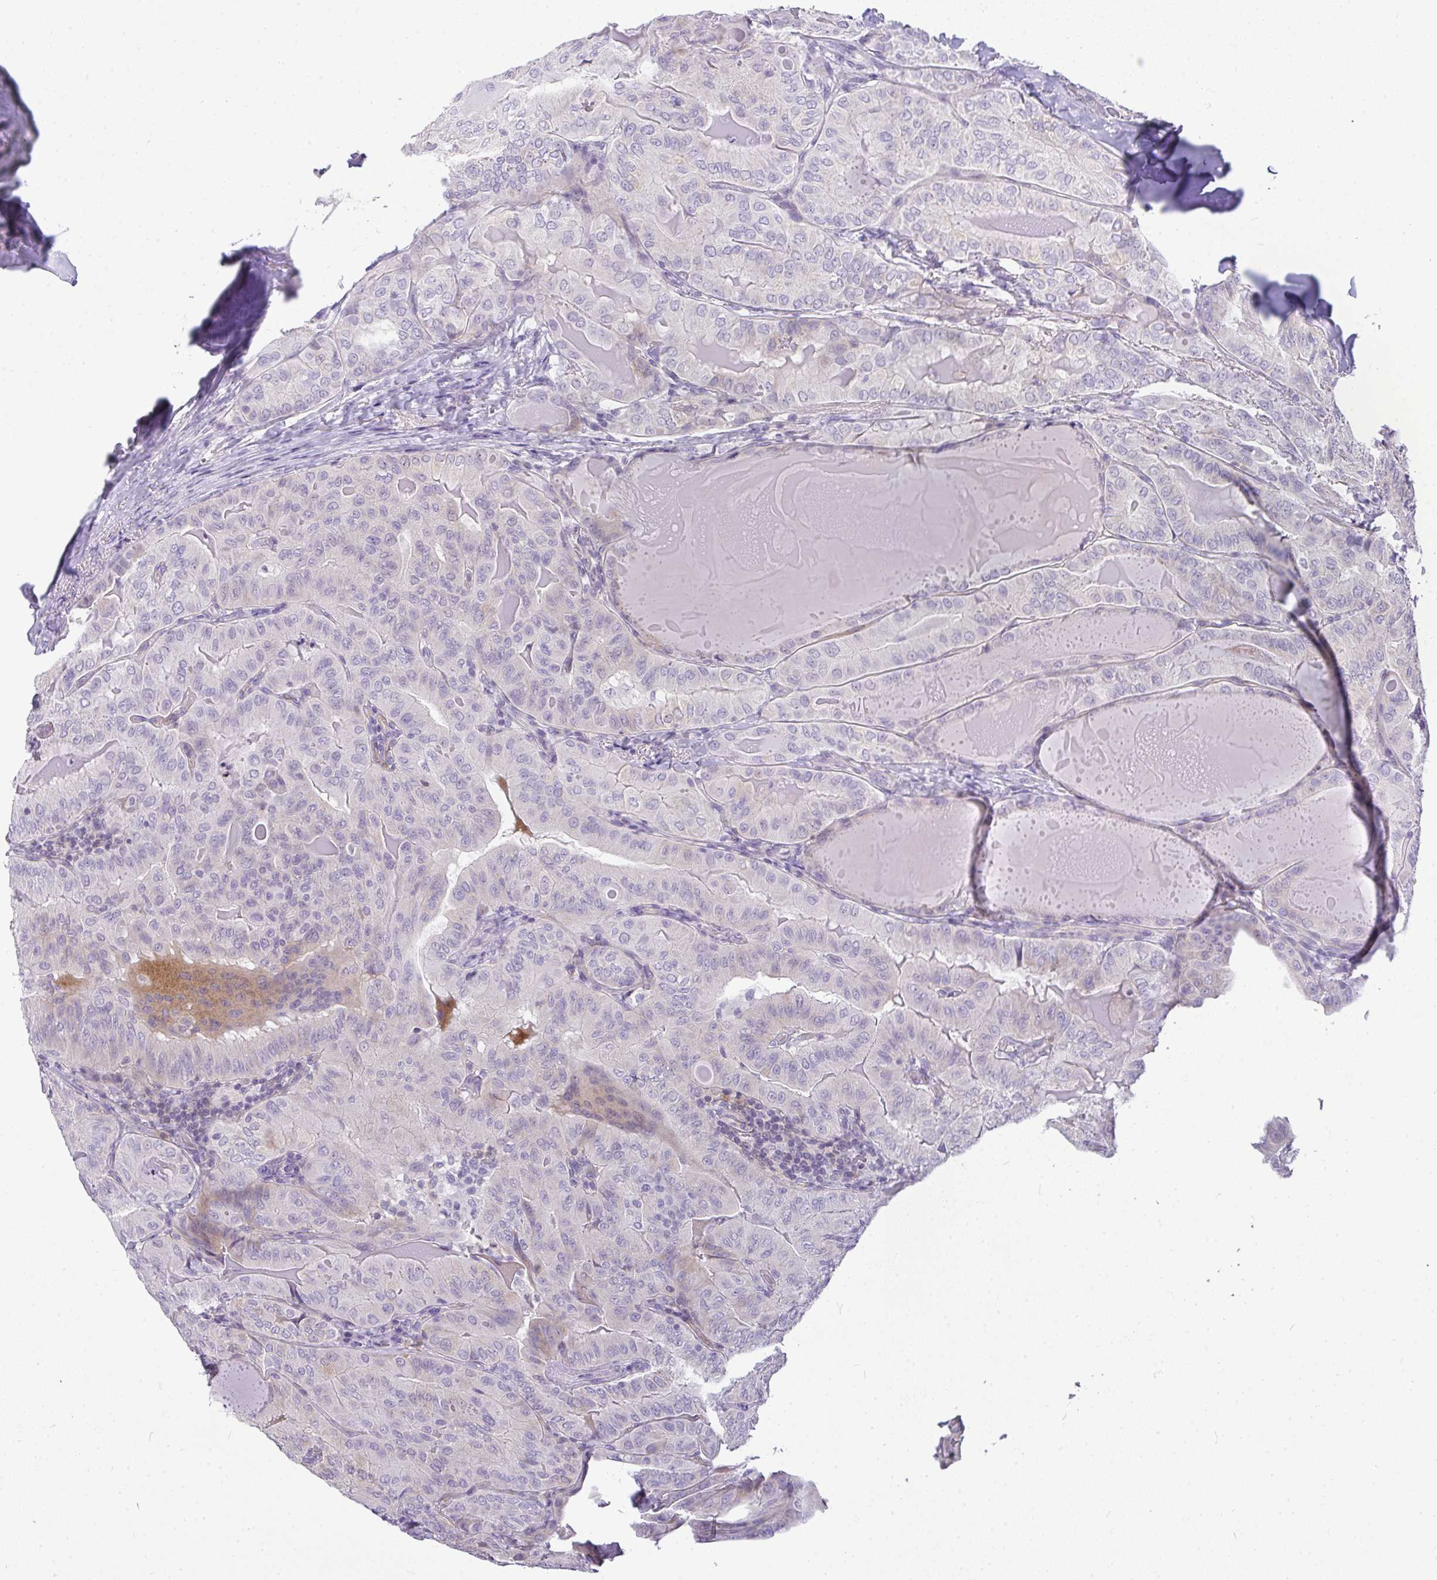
{"staining": {"intensity": "negative", "quantity": "none", "location": "none"}, "tissue": "thyroid cancer", "cell_type": "Tumor cells", "image_type": "cancer", "snomed": [{"axis": "morphology", "description": "Papillary adenocarcinoma, NOS"}, {"axis": "topography", "description": "Thyroid gland"}], "caption": "This is an immunohistochemistry micrograph of thyroid cancer. There is no expression in tumor cells.", "gene": "LIPE", "patient": {"sex": "female", "age": 68}}